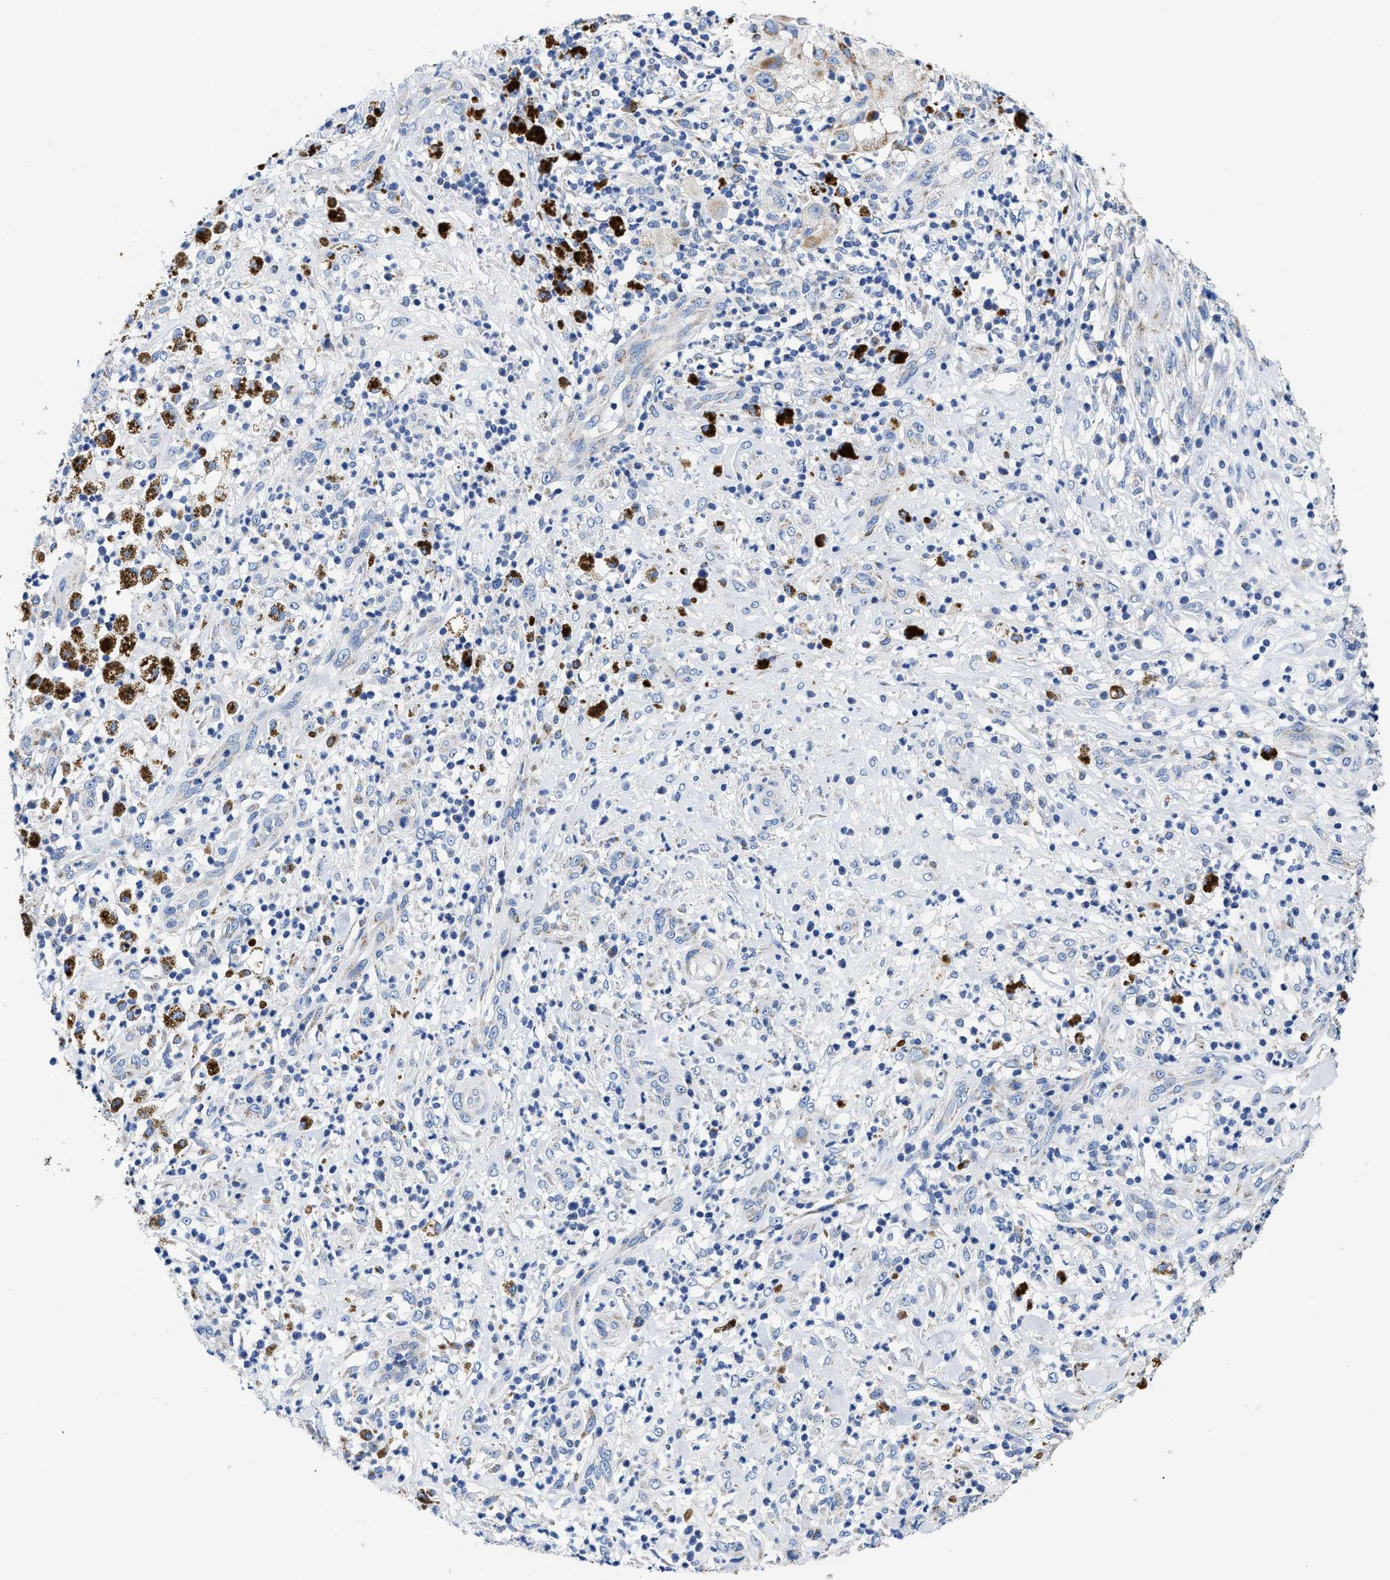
{"staining": {"intensity": "weak", "quantity": "25%-75%", "location": "cytoplasmic/membranous"}, "tissue": "melanoma", "cell_type": "Tumor cells", "image_type": "cancer", "snomed": [{"axis": "morphology", "description": "Necrosis, NOS"}, {"axis": "morphology", "description": "Malignant melanoma, NOS"}, {"axis": "topography", "description": "Skin"}], "caption": "IHC (DAB (3,3'-diaminobenzidine)) staining of human melanoma demonstrates weak cytoplasmic/membranous protein expression in approximately 25%-75% of tumor cells.", "gene": "TBRG4", "patient": {"sex": "female", "age": 87}}